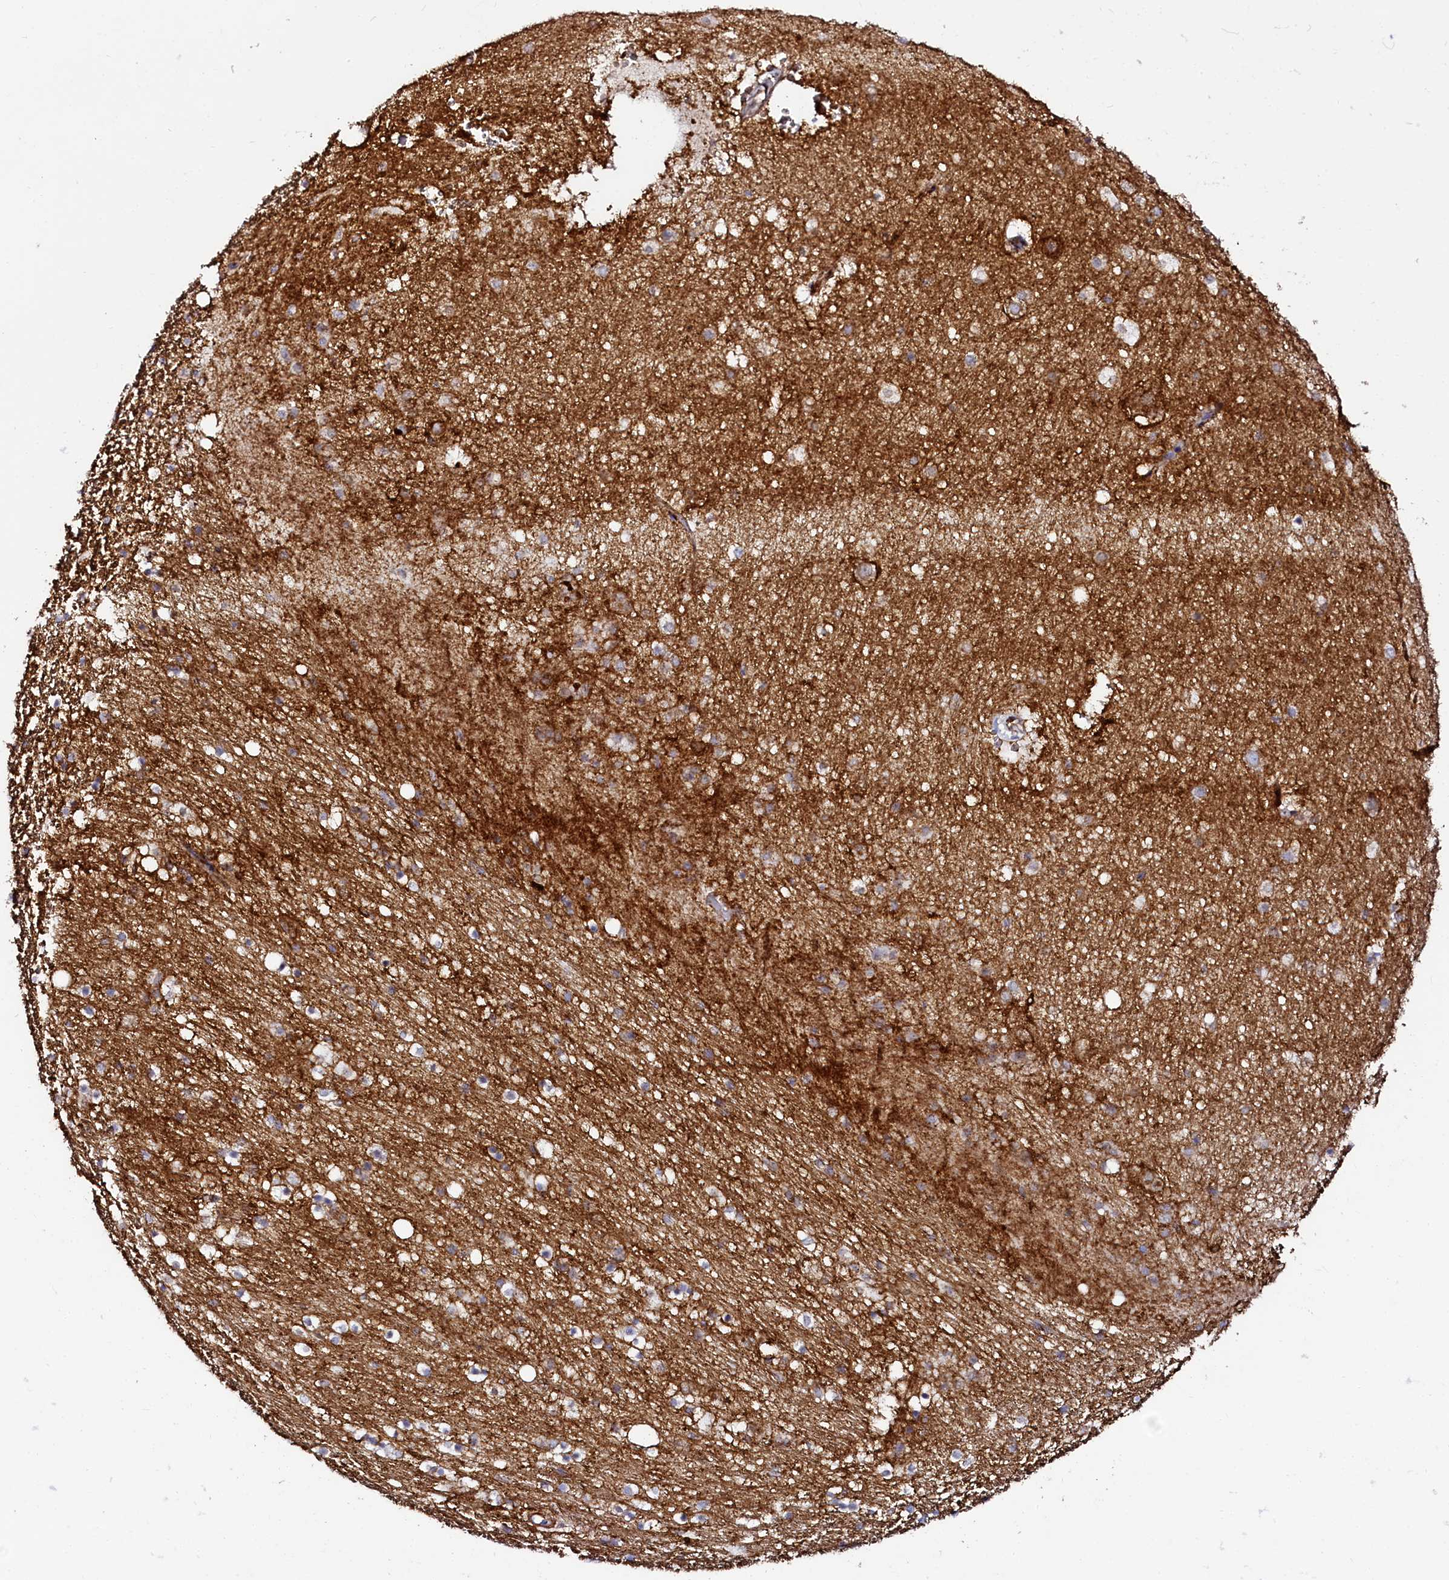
{"staining": {"intensity": "moderate", "quantity": "<25%", "location": "cytoplasmic/membranous"}, "tissue": "hippocampus", "cell_type": "Glial cells", "image_type": "normal", "snomed": [{"axis": "morphology", "description": "Normal tissue, NOS"}, {"axis": "topography", "description": "Hippocampus"}], "caption": "IHC photomicrograph of benign hippocampus: hippocampus stained using immunohistochemistry reveals low levels of moderate protein expression localized specifically in the cytoplasmic/membranous of glial cells, appearing as a cytoplasmic/membranous brown color.", "gene": "AAAS", "patient": {"sex": "female", "age": 52}}